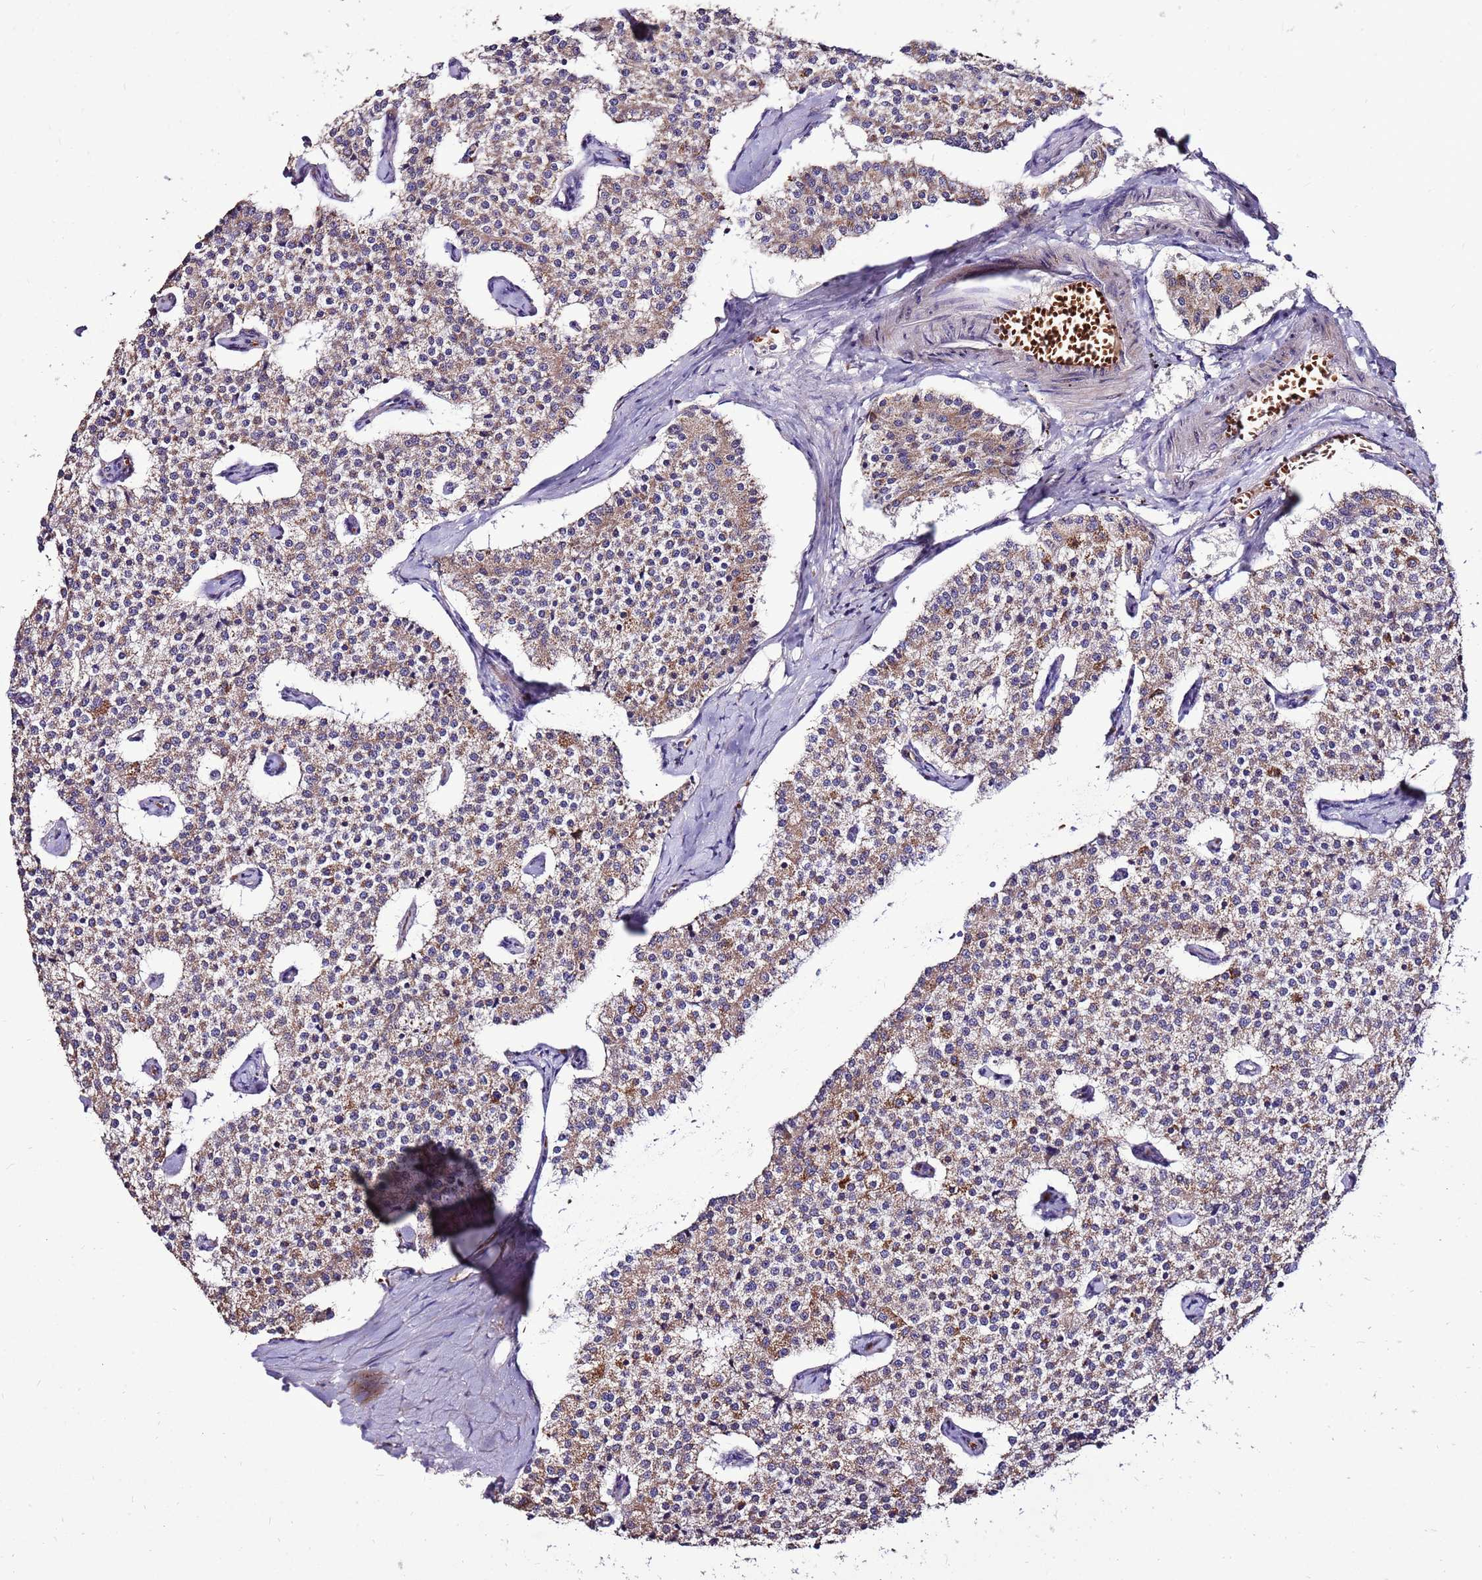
{"staining": {"intensity": "moderate", "quantity": "25%-75%", "location": "cytoplasmic/membranous"}, "tissue": "carcinoid", "cell_type": "Tumor cells", "image_type": "cancer", "snomed": [{"axis": "morphology", "description": "Carcinoid, malignant, NOS"}, {"axis": "topography", "description": "Colon"}], "caption": "Human malignant carcinoid stained with a brown dye demonstrates moderate cytoplasmic/membranous positive positivity in about 25%-75% of tumor cells.", "gene": "SPSB3", "patient": {"sex": "female", "age": 52}}